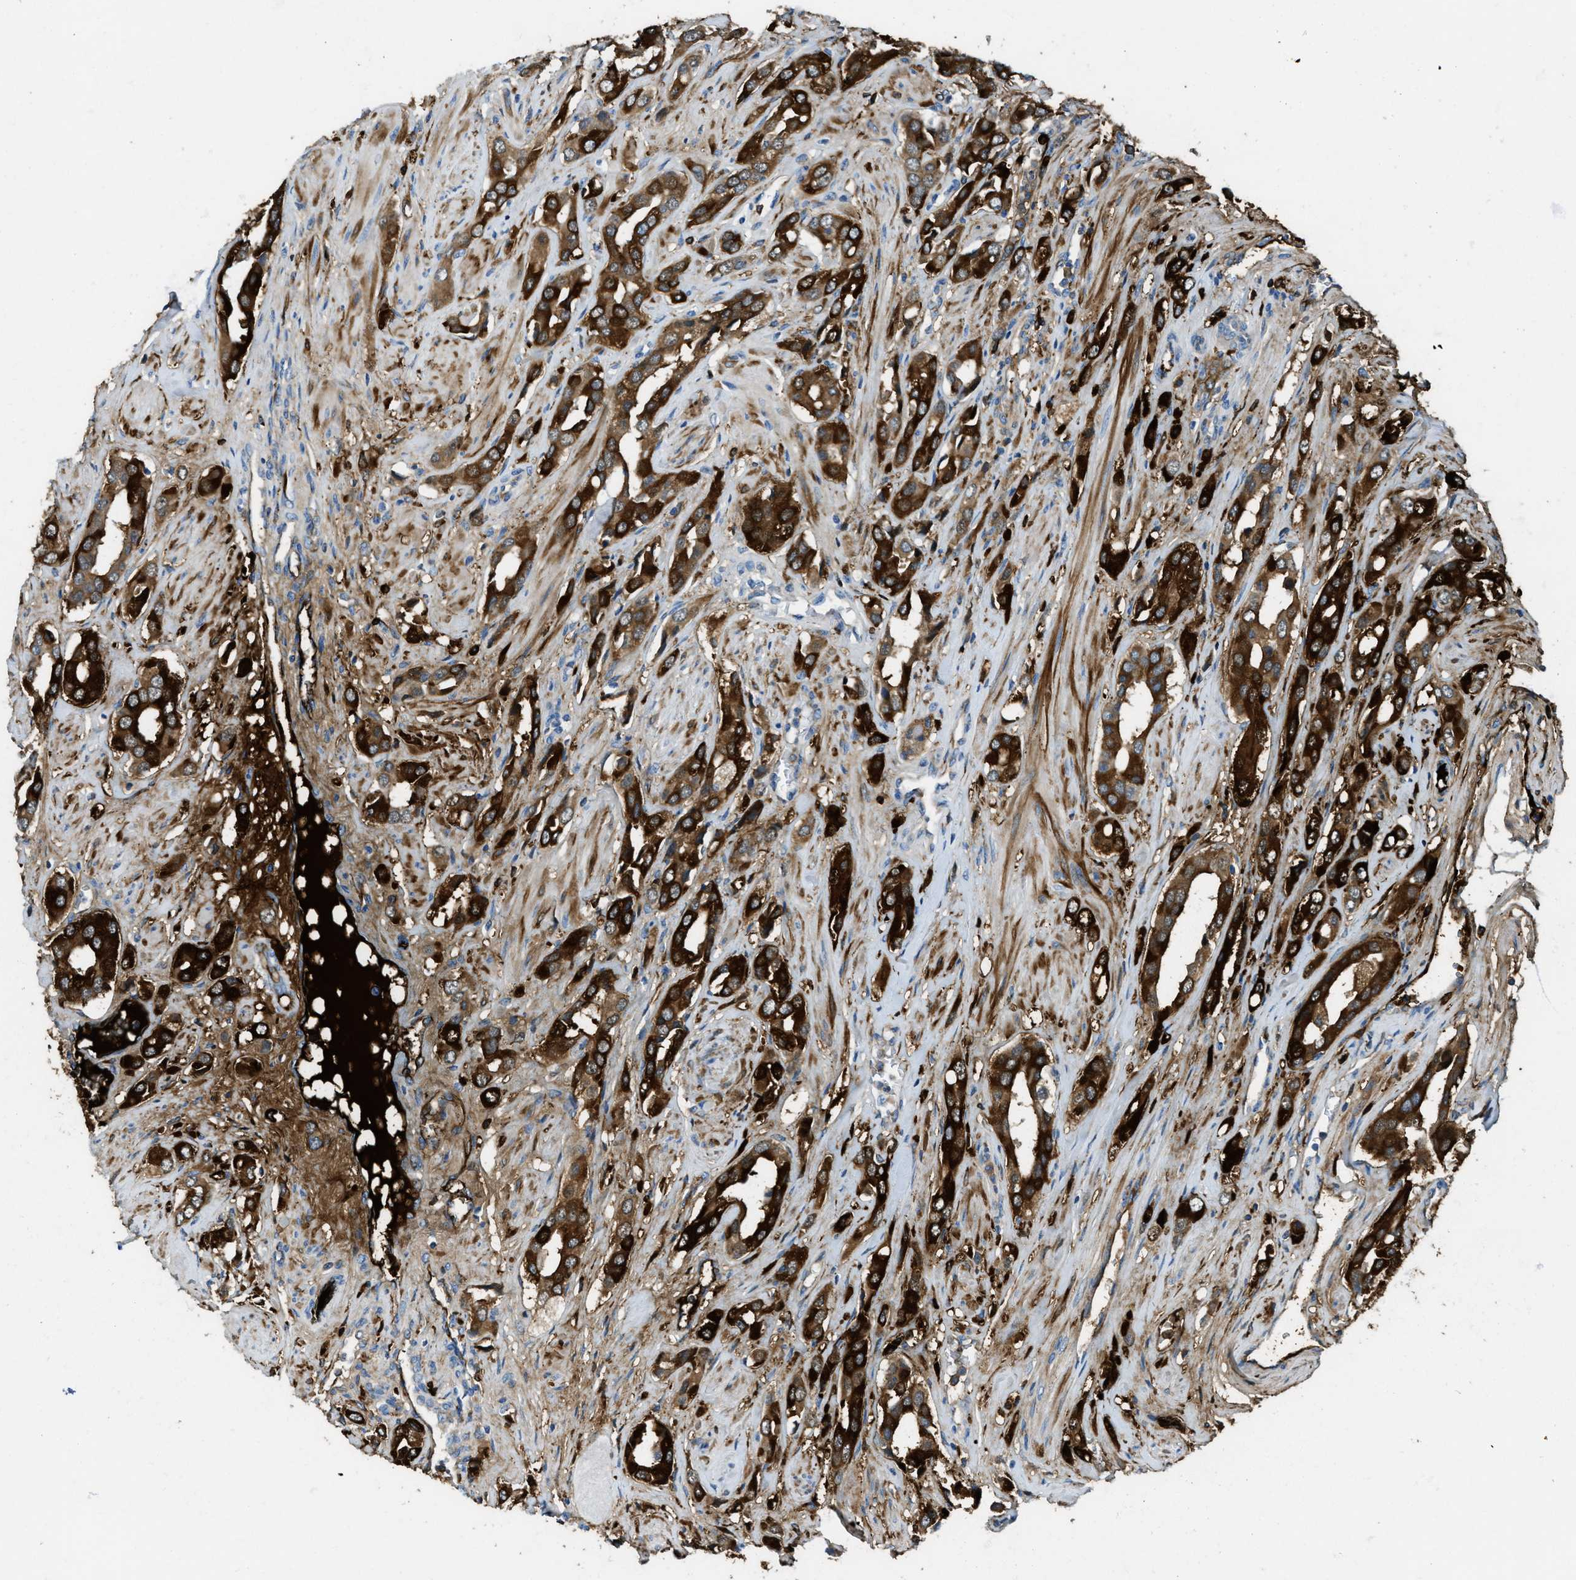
{"staining": {"intensity": "strong", "quantity": ">75%", "location": "cytoplasmic/membranous"}, "tissue": "prostate cancer", "cell_type": "Tumor cells", "image_type": "cancer", "snomed": [{"axis": "morphology", "description": "Adenocarcinoma, High grade"}, {"axis": "topography", "description": "Prostate"}], "caption": "High-grade adenocarcinoma (prostate) tissue displays strong cytoplasmic/membranous expression in approximately >75% of tumor cells, visualized by immunohistochemistry.", "gene": "TRIM59", "patient": {"sex": "male", "age": 52}}